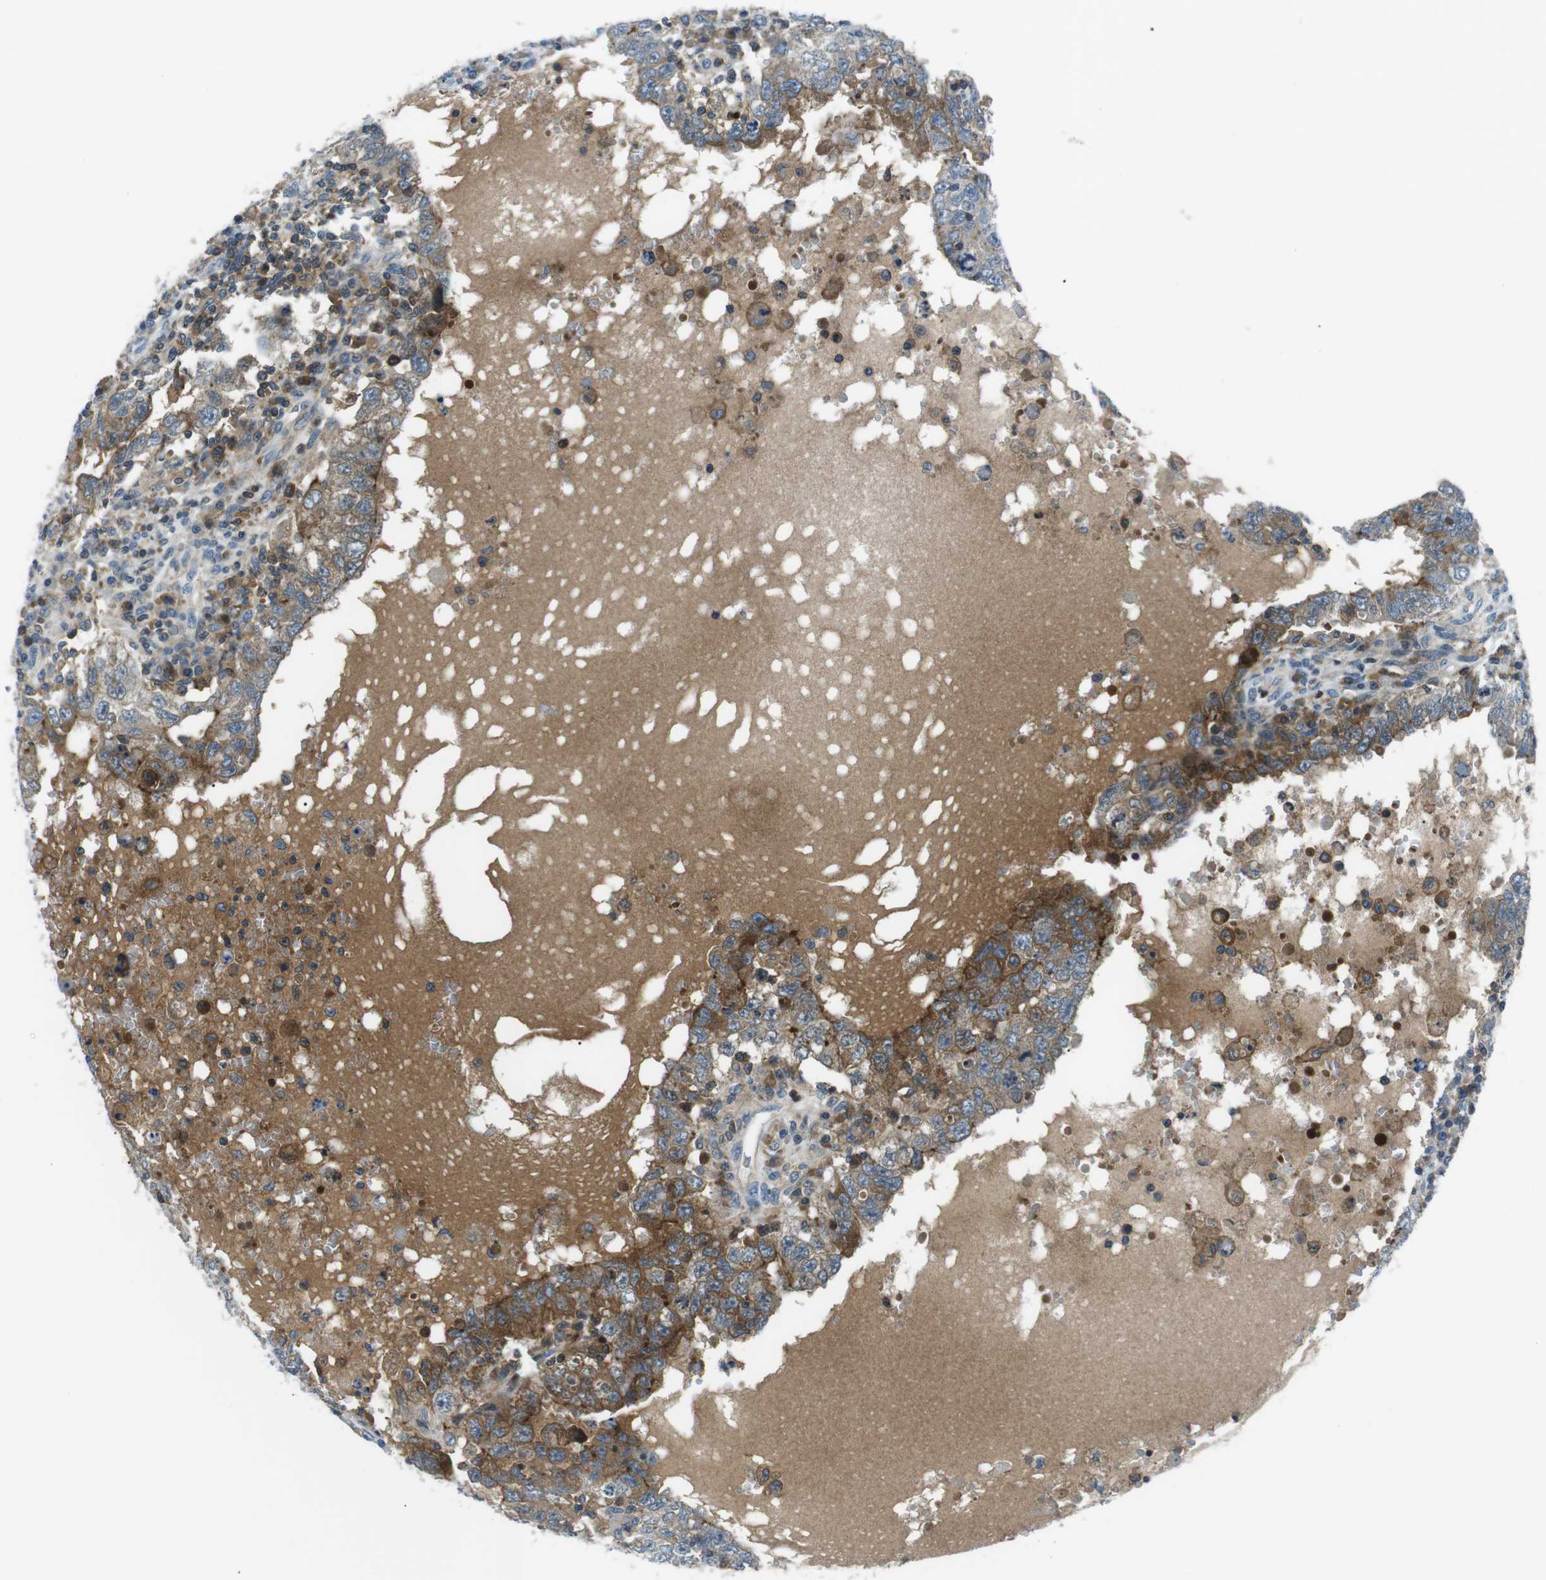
{"staining": {"intensity": "moderate", "quantity": "25%-75%", "location": "cytoplasmic/membranous"}, "tissue": "testis cancer", "cell_type": "Tumor cells", "image_type": "cancer", "snomed": [{"axis": "morphology", "description": "Carcinoma, Embryonal, NOS"}, {"axis": "topography", "description": "Testis"}], "caption": "Immunohistochemistry photomicrograph of neoplastic tissue: human testis embryonal carcinoma stained using immunohistochemistry exhibits medium levels of moderate protein expression localized specifically in the cytoplasmic/membranous of tumor cells, appearing as a cytoplasmic/membranous brown color.", "gene": "ARVCF", "patient": {"sex": "male", "age": 26}}